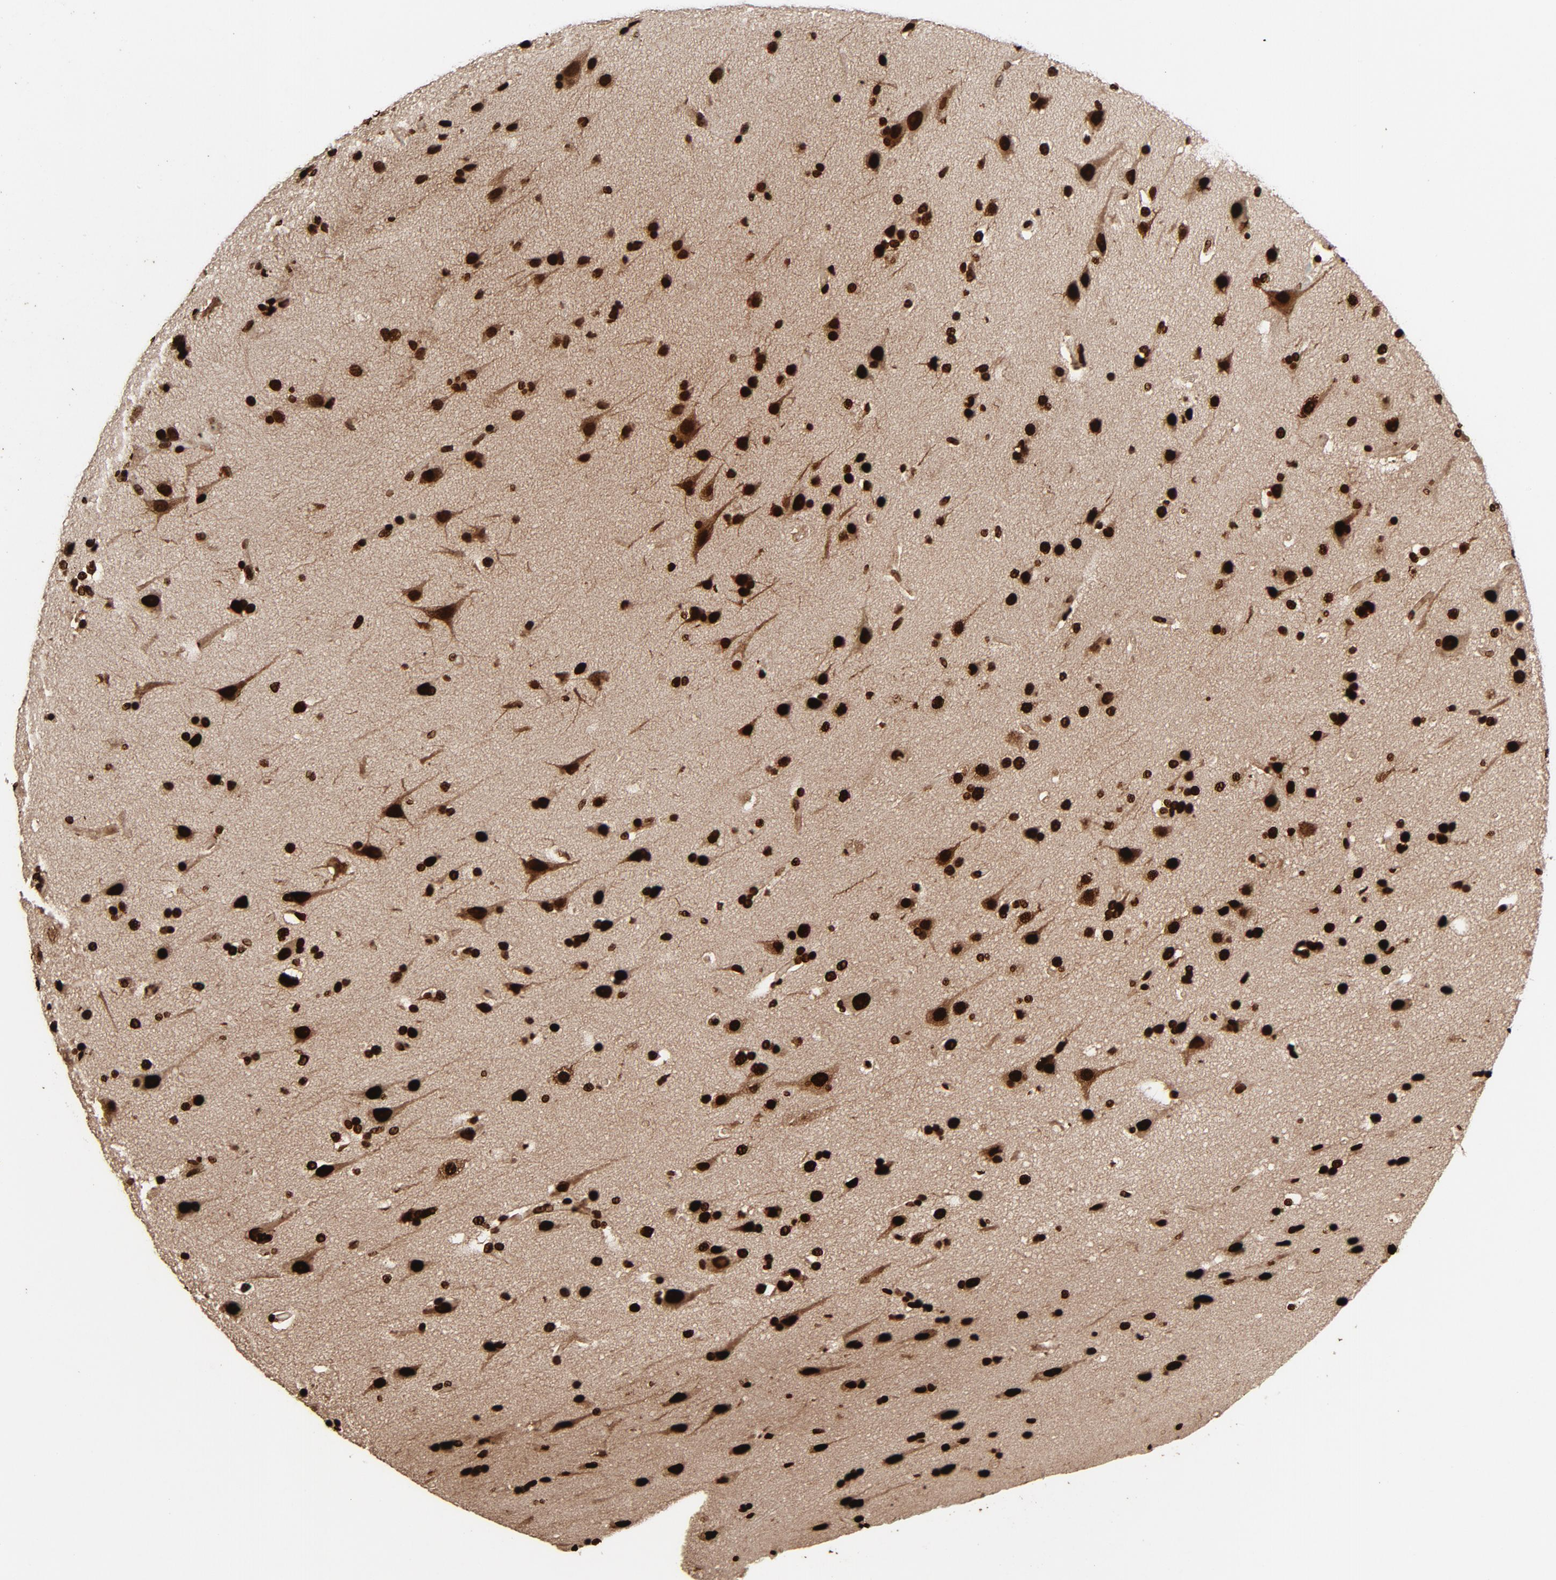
{"staining": {"intensity": "strong", "quantity": ">75%", "location": "nuclear"}, "tissue": "glioma", "cell_type": "Tumor cells", "image_type": "cancer", "snomed": [{"axis": "morphology", "description": "Glioma, malignant, Low grade"}, {"axis": "topography", "description": "Cerebral cortex"}], "caption": "Malignant glioma (low-grade) tissue shows strong nuclear positivity in about >75% of tumor cells, visualized by immunohistochemistry.", "gene": "TP53BP1", "patient": {"sex": "female", "age": 47}}